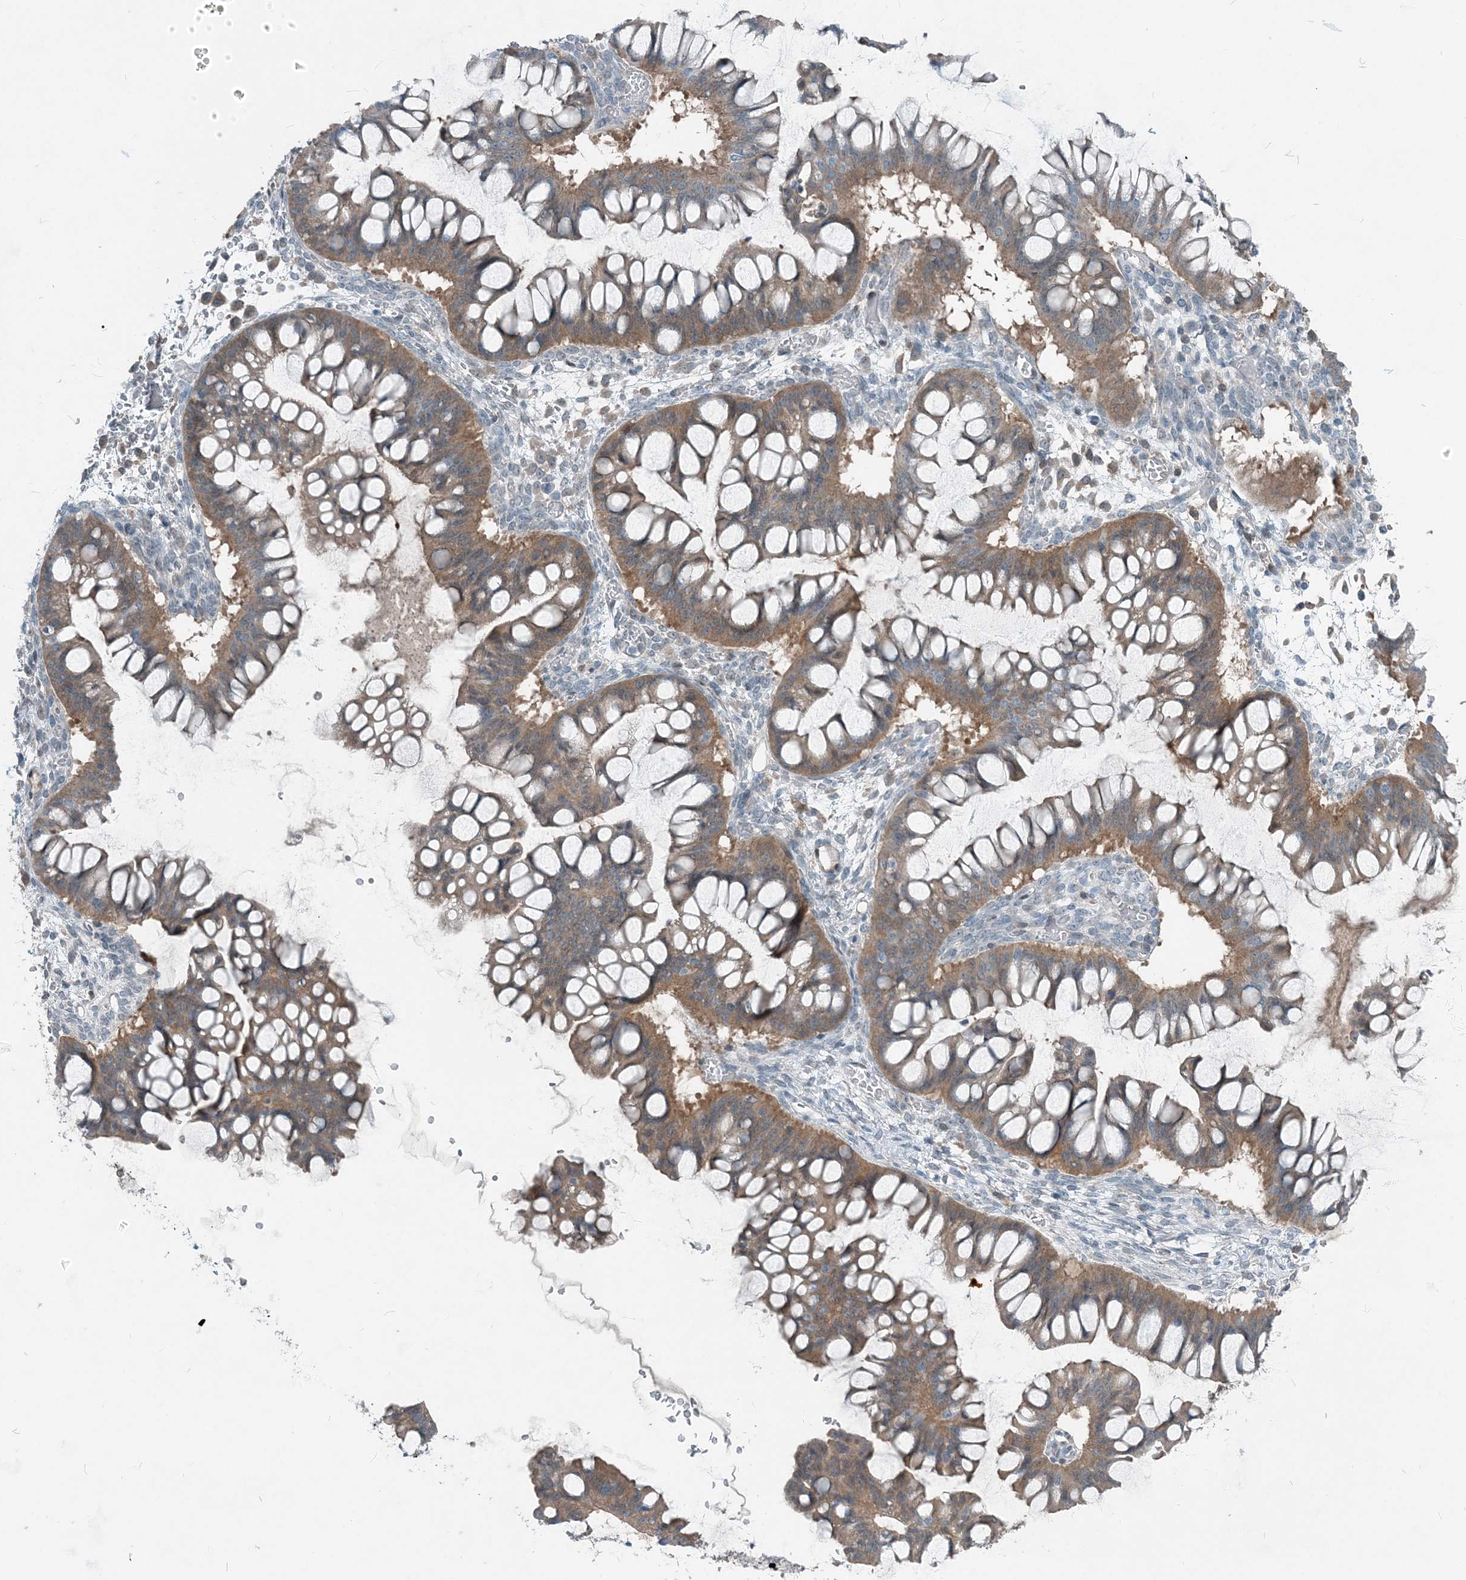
{"staining": {"intensity": "moderate", "quantity": "25%-75%", "location": "cytoplasmic/membranous"}, "tissue": "ovarian cancer", "cell_type": "Tumor cells", "image_type": "cancer", "snomed": [{"axis": "morphology", "description": "Cystadenocarcinoma, mucinous, NOS"}, {"axis": "topography", "description": "Ovary"}], "caption": "There is medium levels of moderate cytoplasmic/membranous staining in tumor cells of ovarian cancer (mucinous cystadenocarcinoma), as demonstrated by immunohistochemical staining (brown color).", "gene": "ARMH1", "patient": {"sex": "female", "age": 73}}